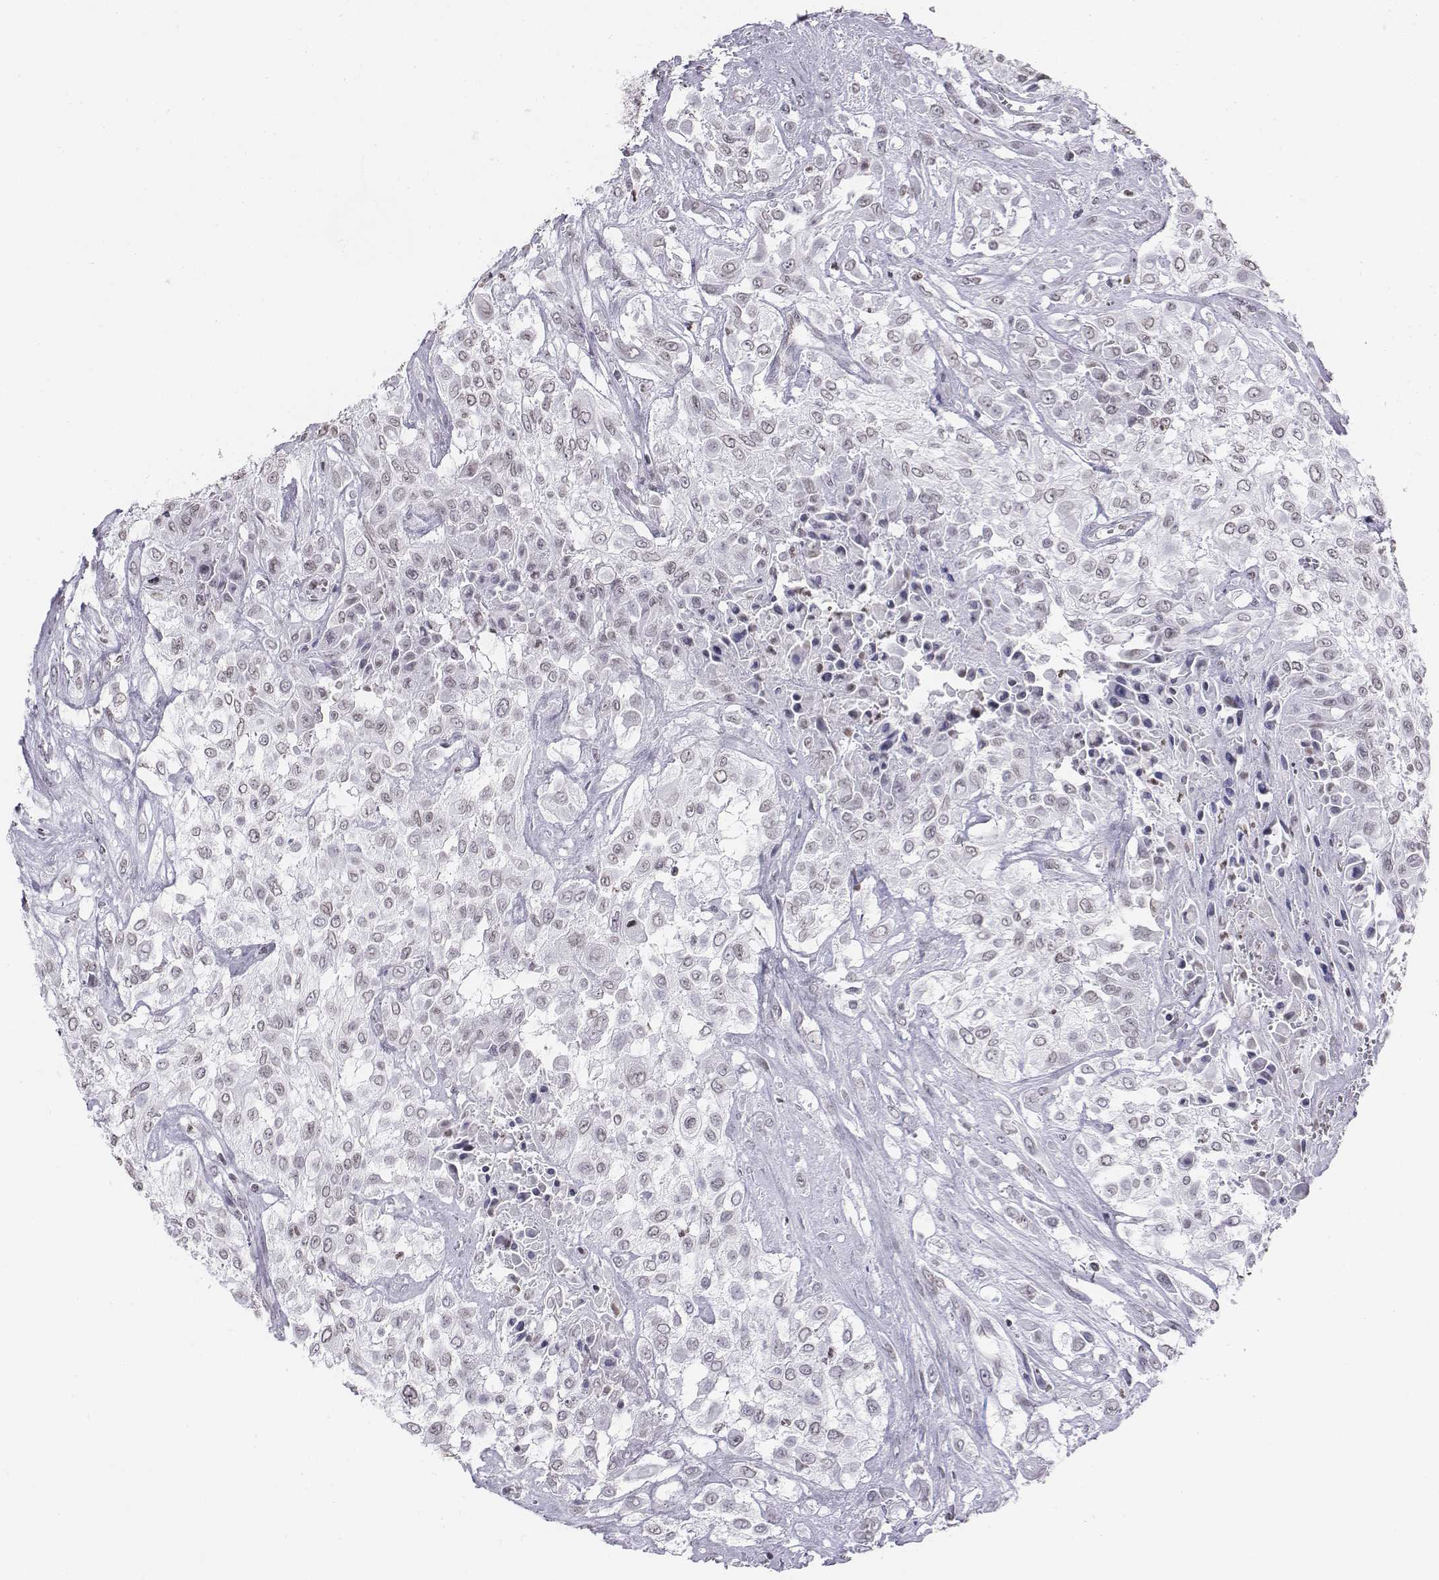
{"staining": {"intensity": "negative", "quantity": "none", "location": "none"}, "tissue": "urothelial cancer", "cell_type": "Tumor cells", "image_type": "cancer", "snomed": [{"axis": "morphology", "description": "Urothelial carcinoma, High grade"}, {"axis": "topography", "description": "Urinary bladder"}], "caption": "The immunohistochemistry (IHC) image has no significant expression in tumor cells of urothelial carcinoma (high-grade) tissue.", "gene": "BARHL1", "patient": {"sex": "male", "age": 57}}